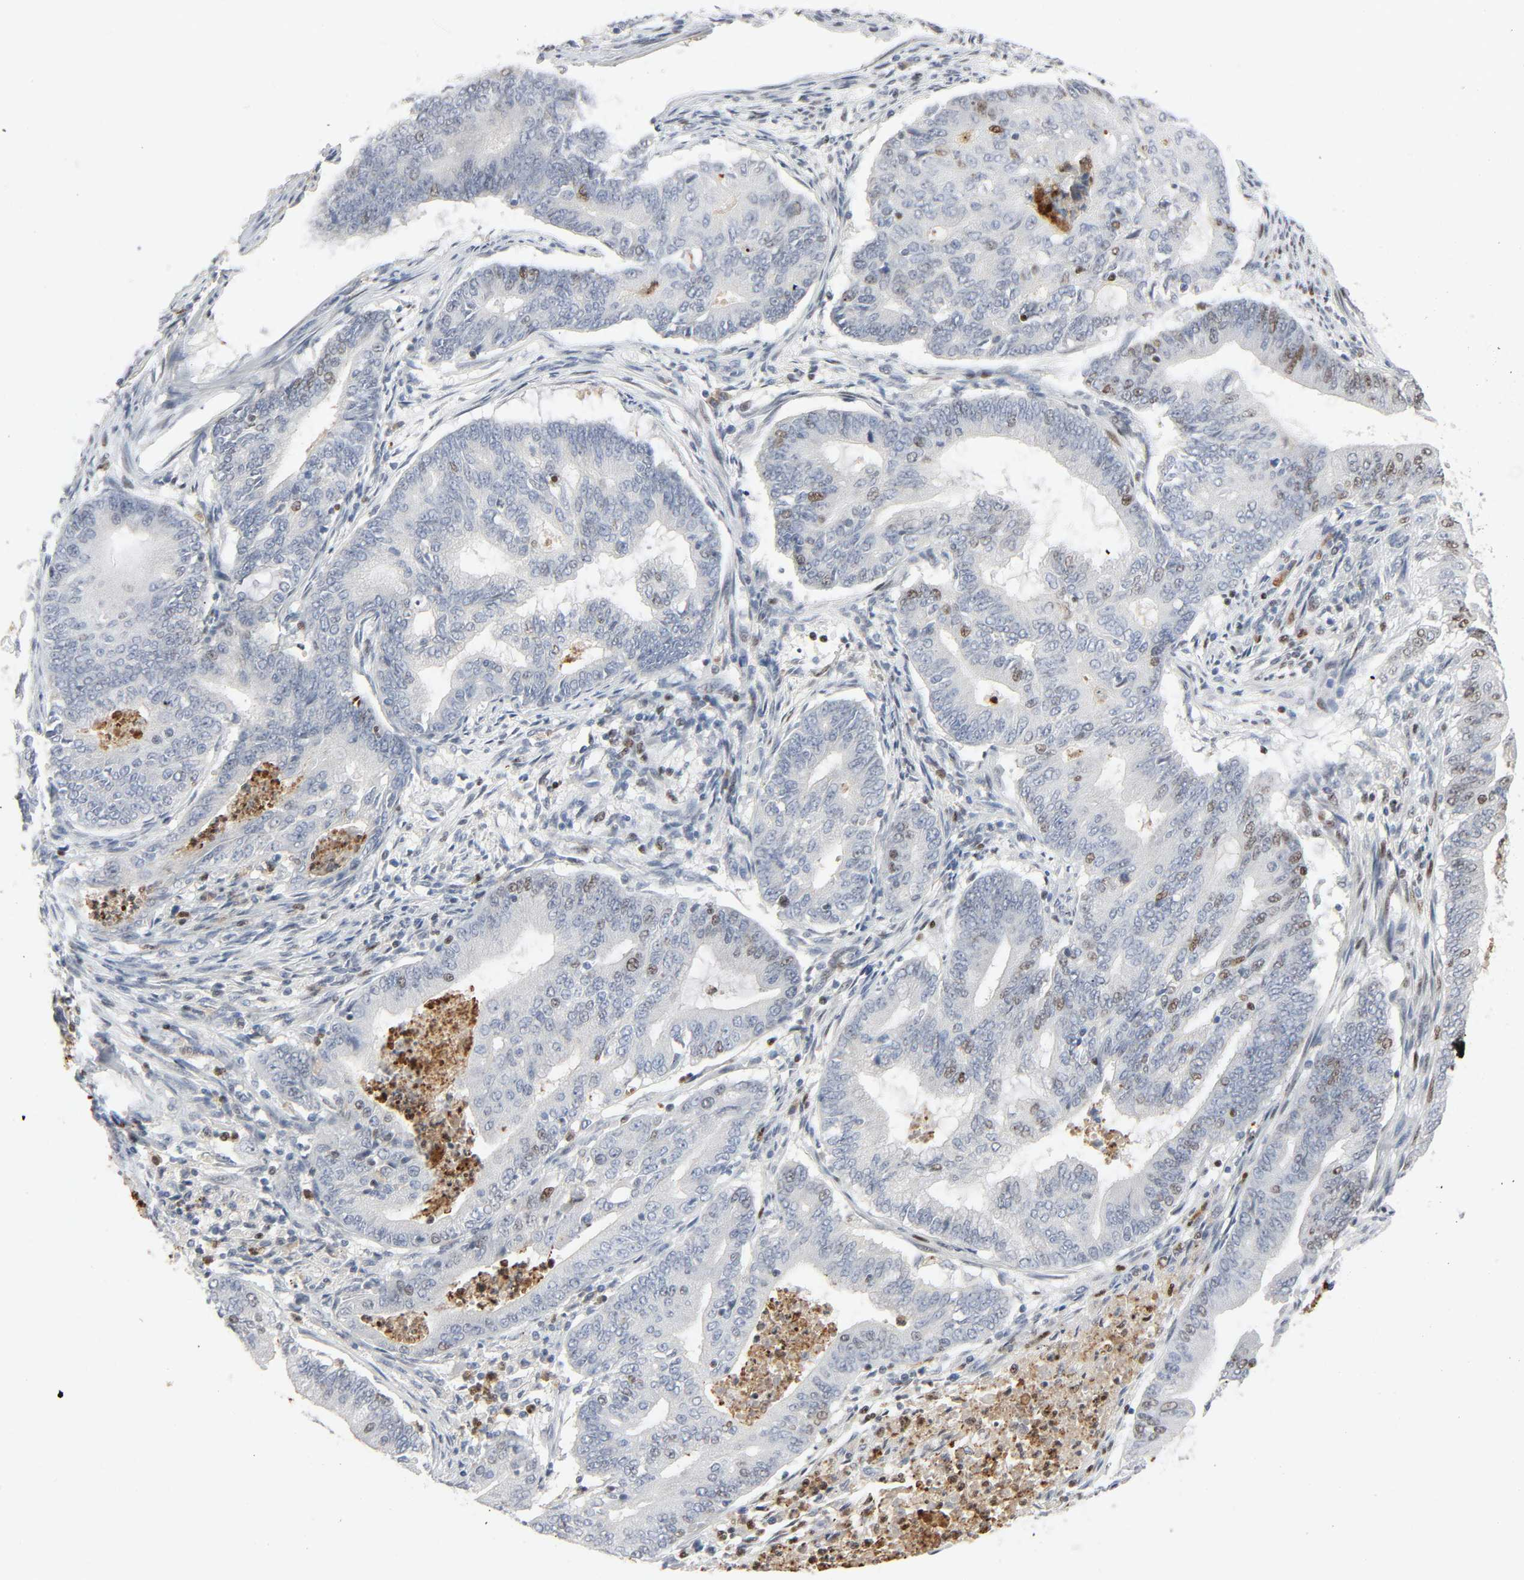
{"staining": {"intensity": "moderate", "quantity": "<25%", "location": "nuclear"}, "tissue": "endometrial cancer", "cell_type": "Tumor cells", "image_type": "cancer", "snomed": [{"axis": "morphology", "description": "Adenocarcinoma, NOS"}, {"axis": "topography", "description": "Endometrium"}], "caption": "Tumor cells reveal low levels of moderate nuclear staining in about <25% of cells in human endometrial cancer.", "gene": "CREBBP", "patient": {"sex": "female", "age": 42}}